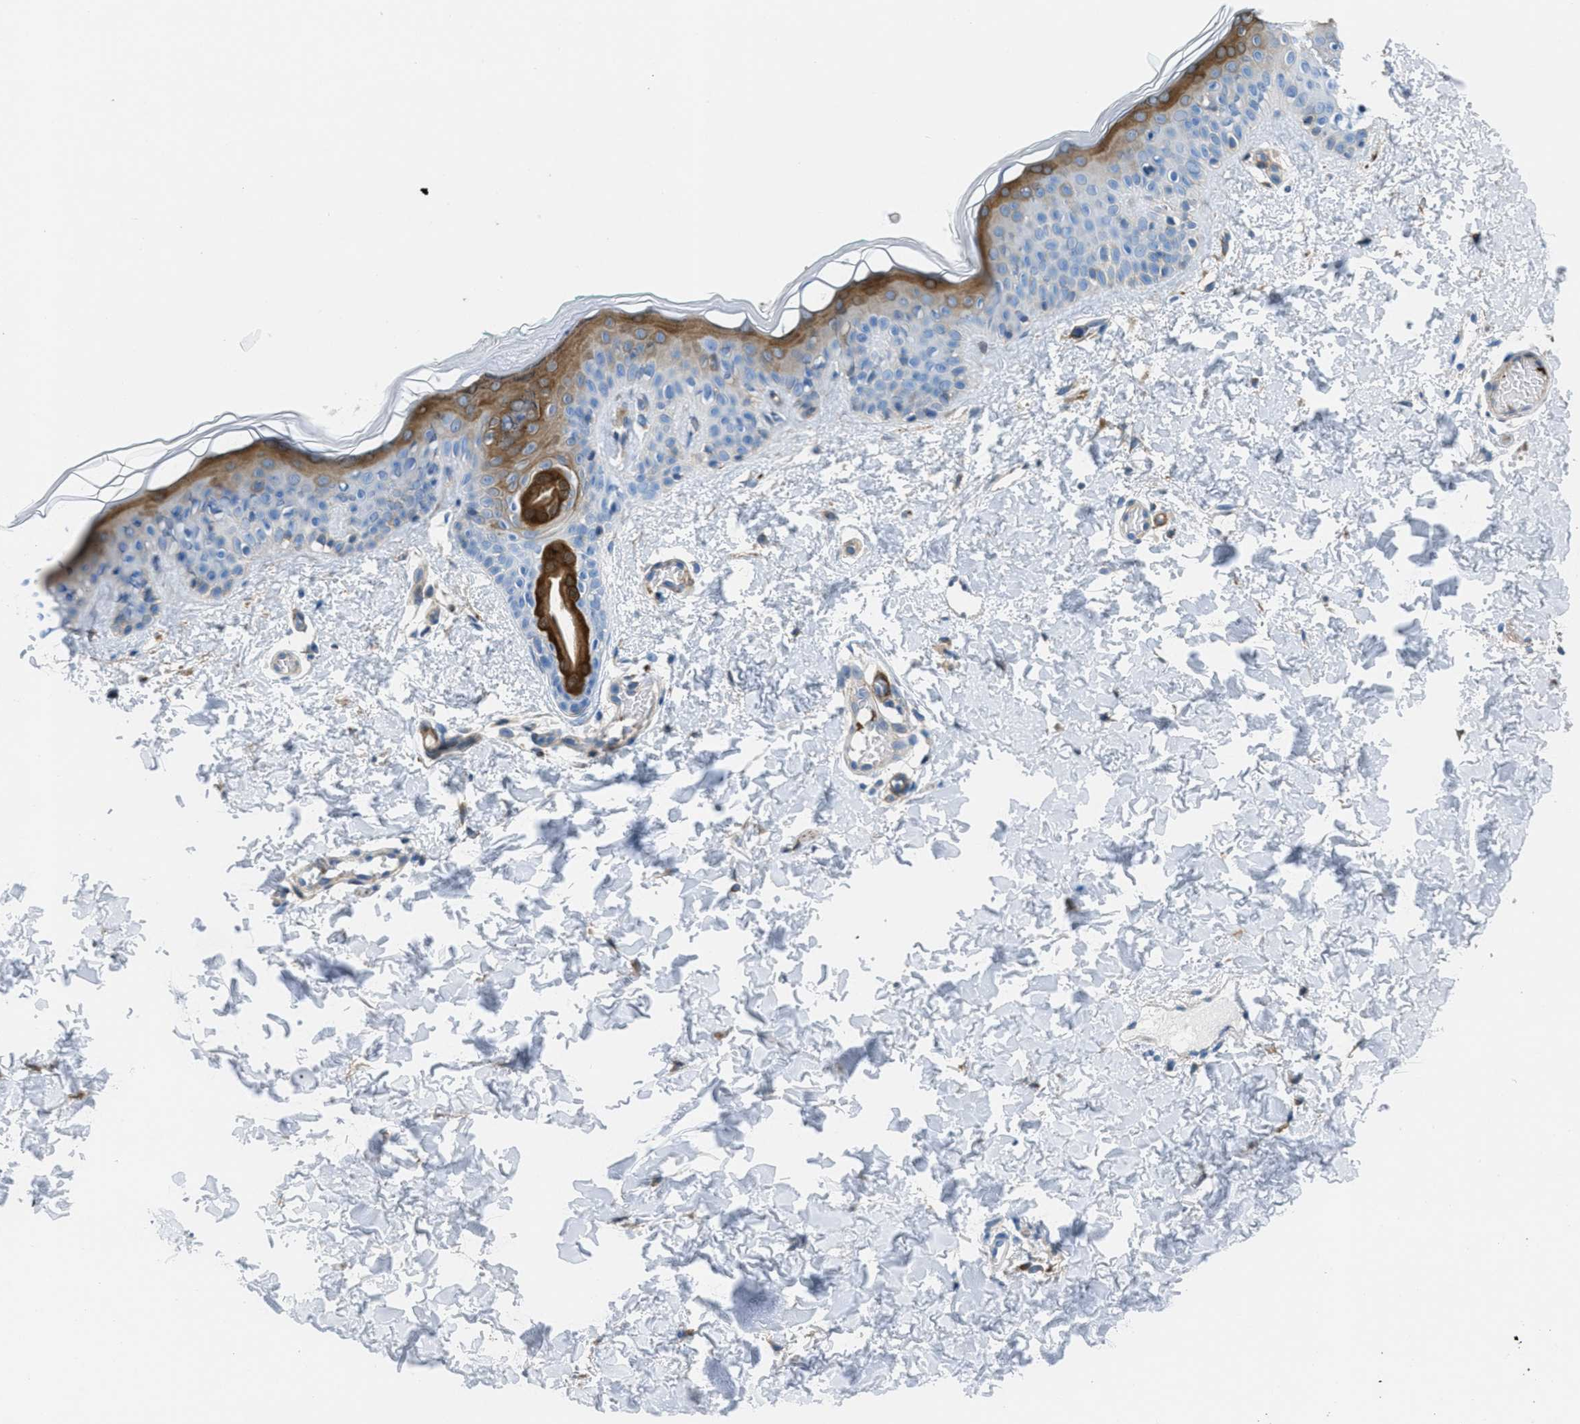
{"staining": {"intensity": "moderate", "quantity": "<25%", "location": "cytoplasmic/membranous"}, "tissue": "skin", "cell_type": "Fibroblasts", "image_type": "normal", "snomed": [{"axis": "morphology", "description": "Normal tissue, NOS"}, {"axis": "topography", "description": "Skin"}], "caption": "Protein staining by immunohistochemistry (IHC) demonstrates moderate cytoplasmic/membranous expression in approximately <25% of fibroblasts in normal skin. The staining is performed using DAB brown chromogen to label protein expression. The nuclei are counter-stained blue using hematoxylin.", "gene": "MAPRE2", "patient": {"sex": "male", "age": 30}}